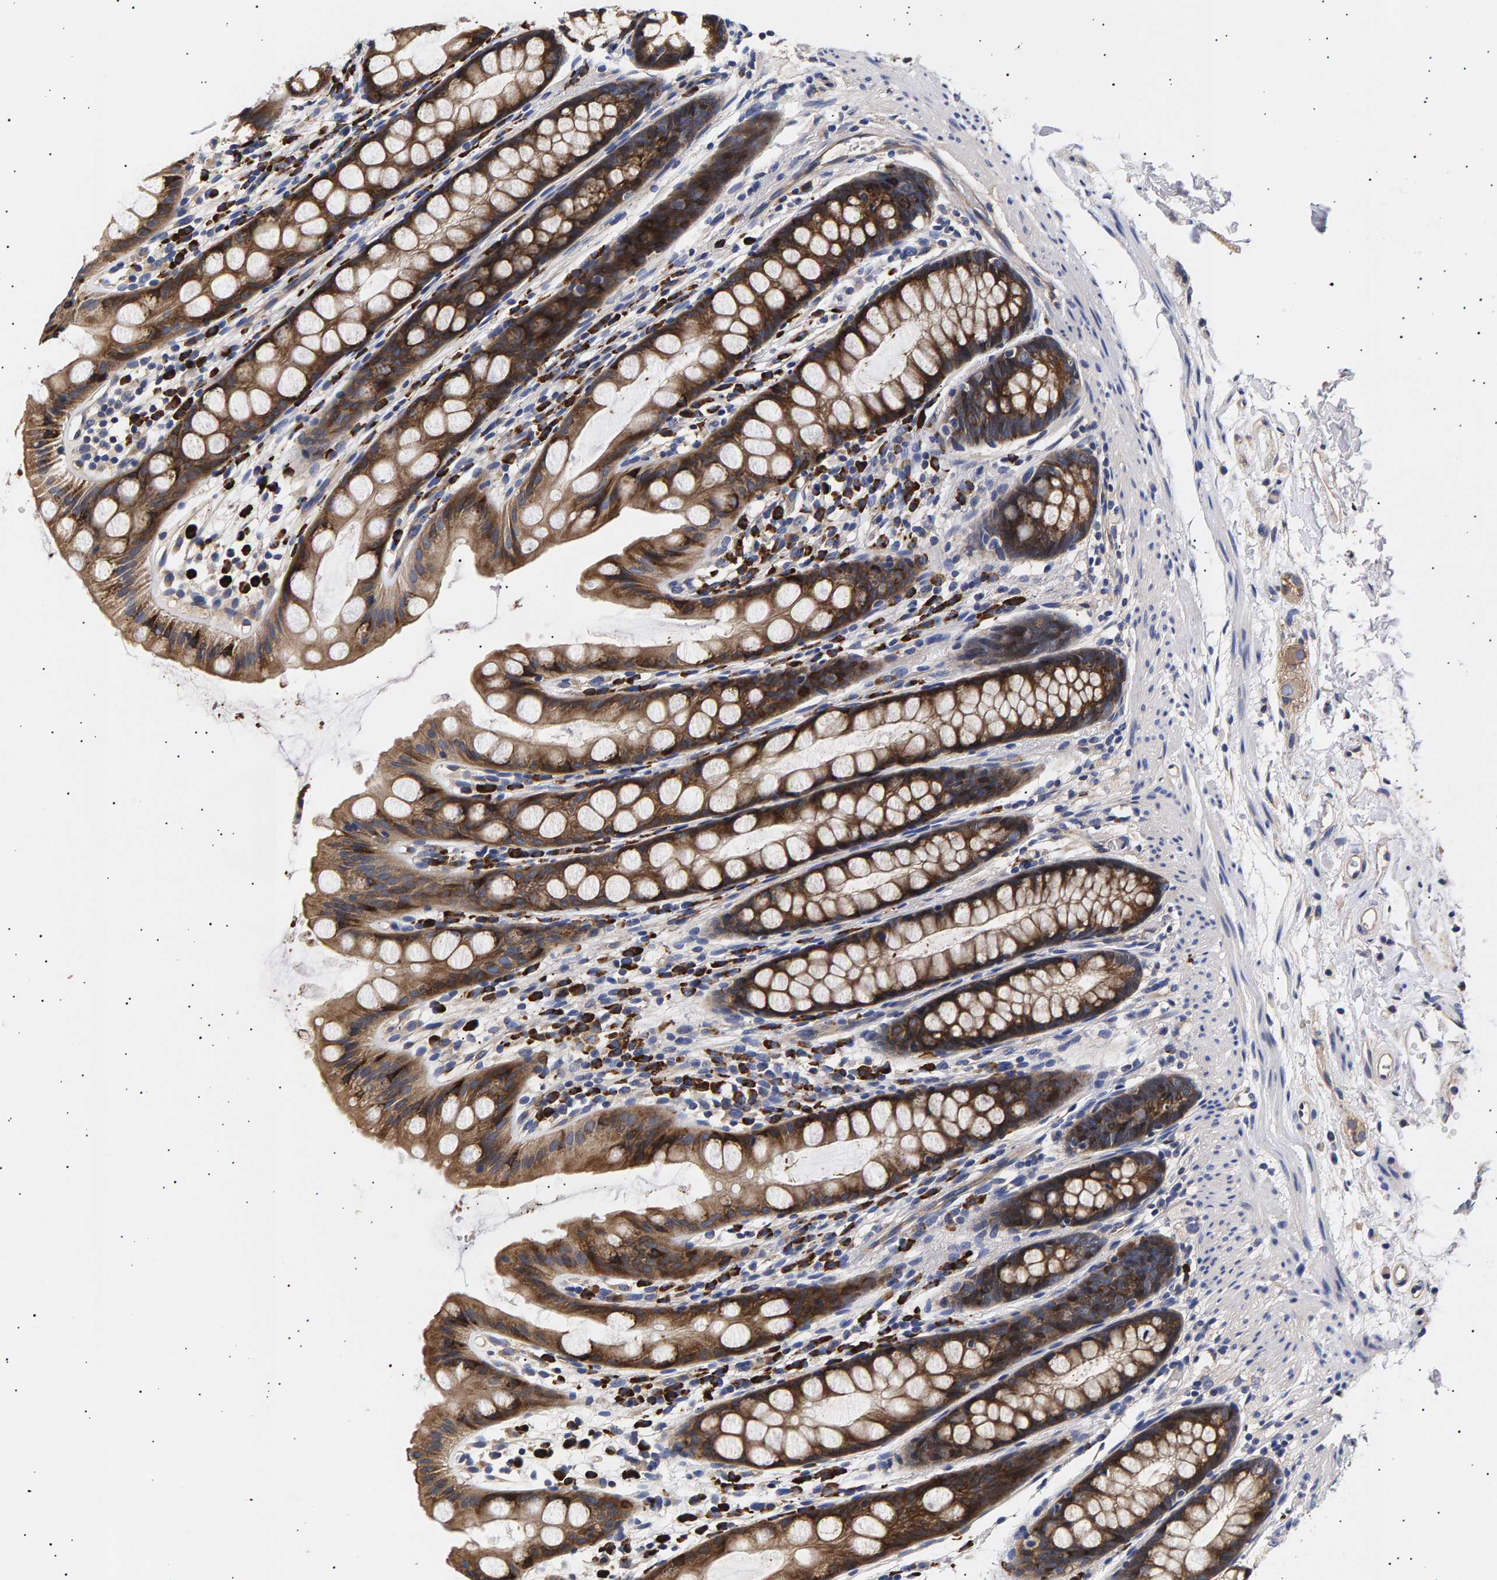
{"staining": {"intensity": "moderate", "quantity": ">75%", "location": "cytoplasmic/membranous"}, "tissue": "rectum", "cell_type": "Glandular cells", "image_type": "normal", "snomed": [{"axis": "morphology", "description": "Normal tissue, NOS"}, {"axis": "topography", "description": "Rectum"}], "caption": "Immunohistochemical staining of unremarkable rectum displays moderate cytoplasmic/membranous protein expression in about >75% of glandular cells. (DAB (3,3'-diaminobenzidine) IHC with brightfield microscopy, high magnification).", "gene": "ANKRD40", "patient": {"sex": "female", "age": 65}}